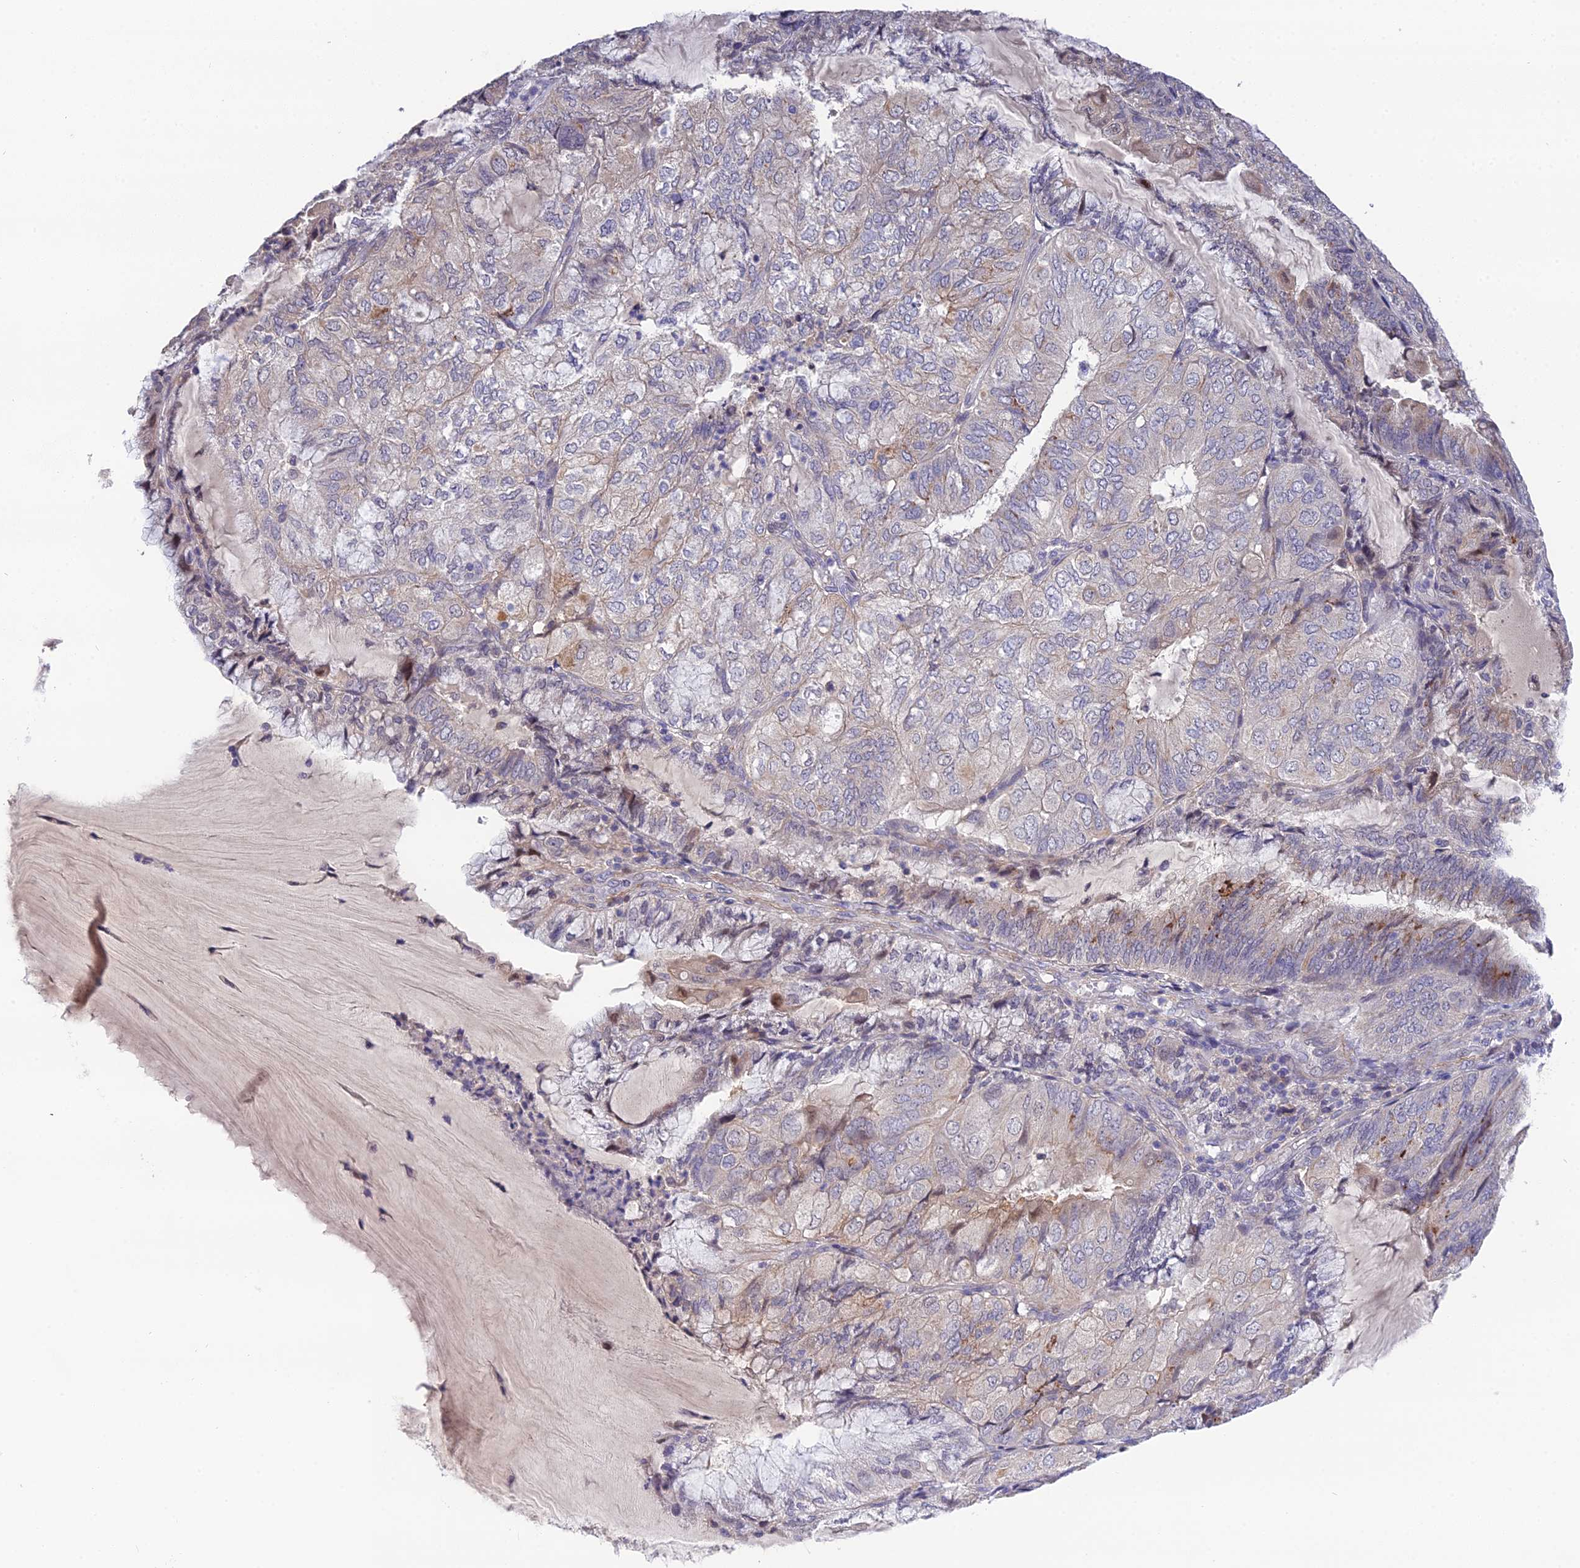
{"staining": {"intensity": "negative", "quantity": "none", "location": "none"}, "tissue": "endometrial cancer", "cell_type": "Tumor cells", "image_type": "cancer", "snomed": [{"axis": "morphology", "description": "Adenocarcinoma, NOS"}, {"axis": "topography", "description": "Endometrium"}], "caption": "Image shows no significant protein expression in tumor cells of adenocarcinoma (endometrial). (DAB (3,3'-diaminobenzidine) immunohistochemistry (IHC) with hematoxylin counter stain).", "gene": "PUS10", "patient": {"sex": "female", "age": 81}}